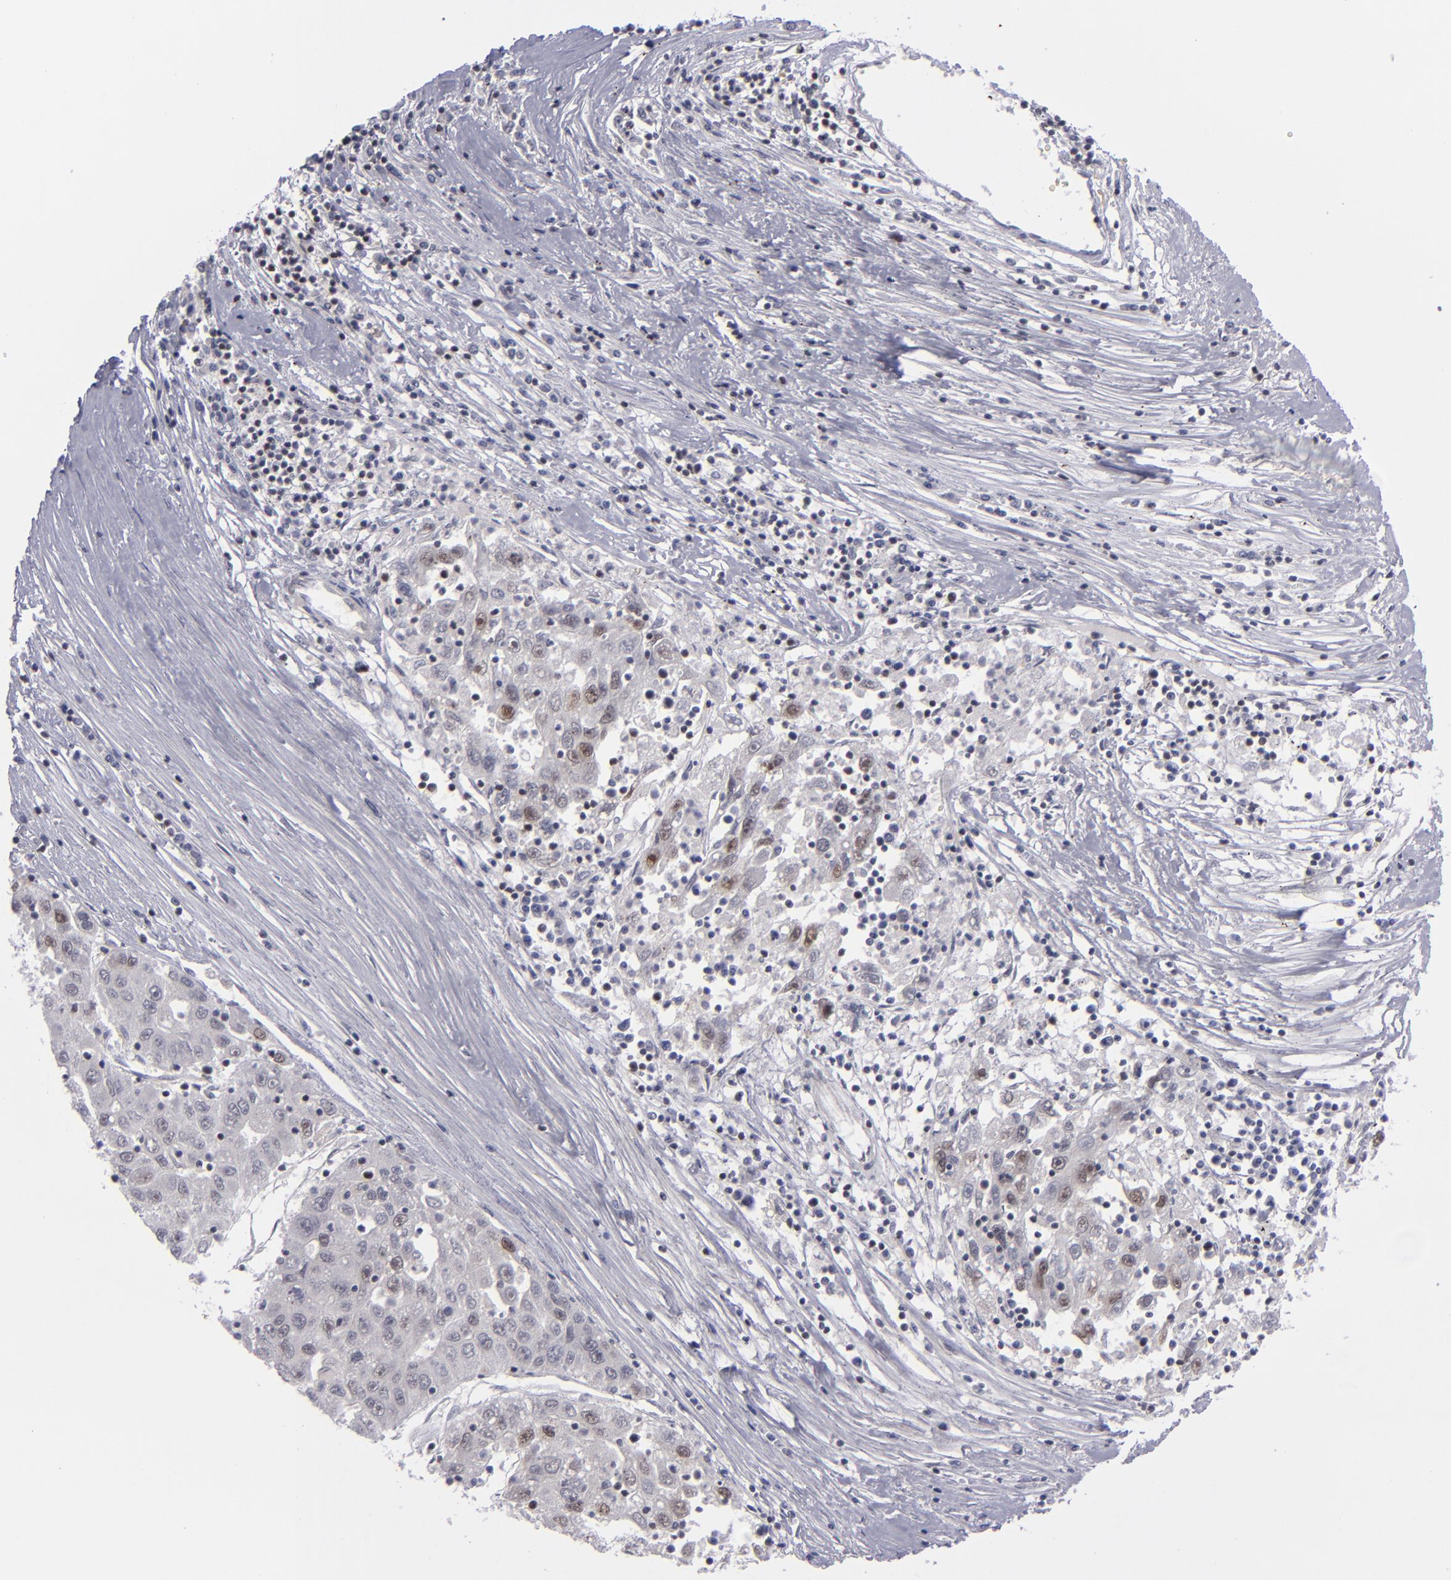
{"staining": {"intensity": "moderate", "quantity": "25%-75%", "location": "nuclear"}, "tissue": "liver cancer", "cell_type": "Tumor cells", "image_type": "cancer", "snomed": [{"axis": "morphology", "description": "Carcinoma, Hepatocellular, NOS"}, {"axis": "topography", "description": "Liver"}], "caption": "Liver cancer stained with IHC shows moderate nuclear positivity in about 25%-75% of tumor cells.", "gene": "MLLT3", "patient": {"sex": "male", "age": 49}}